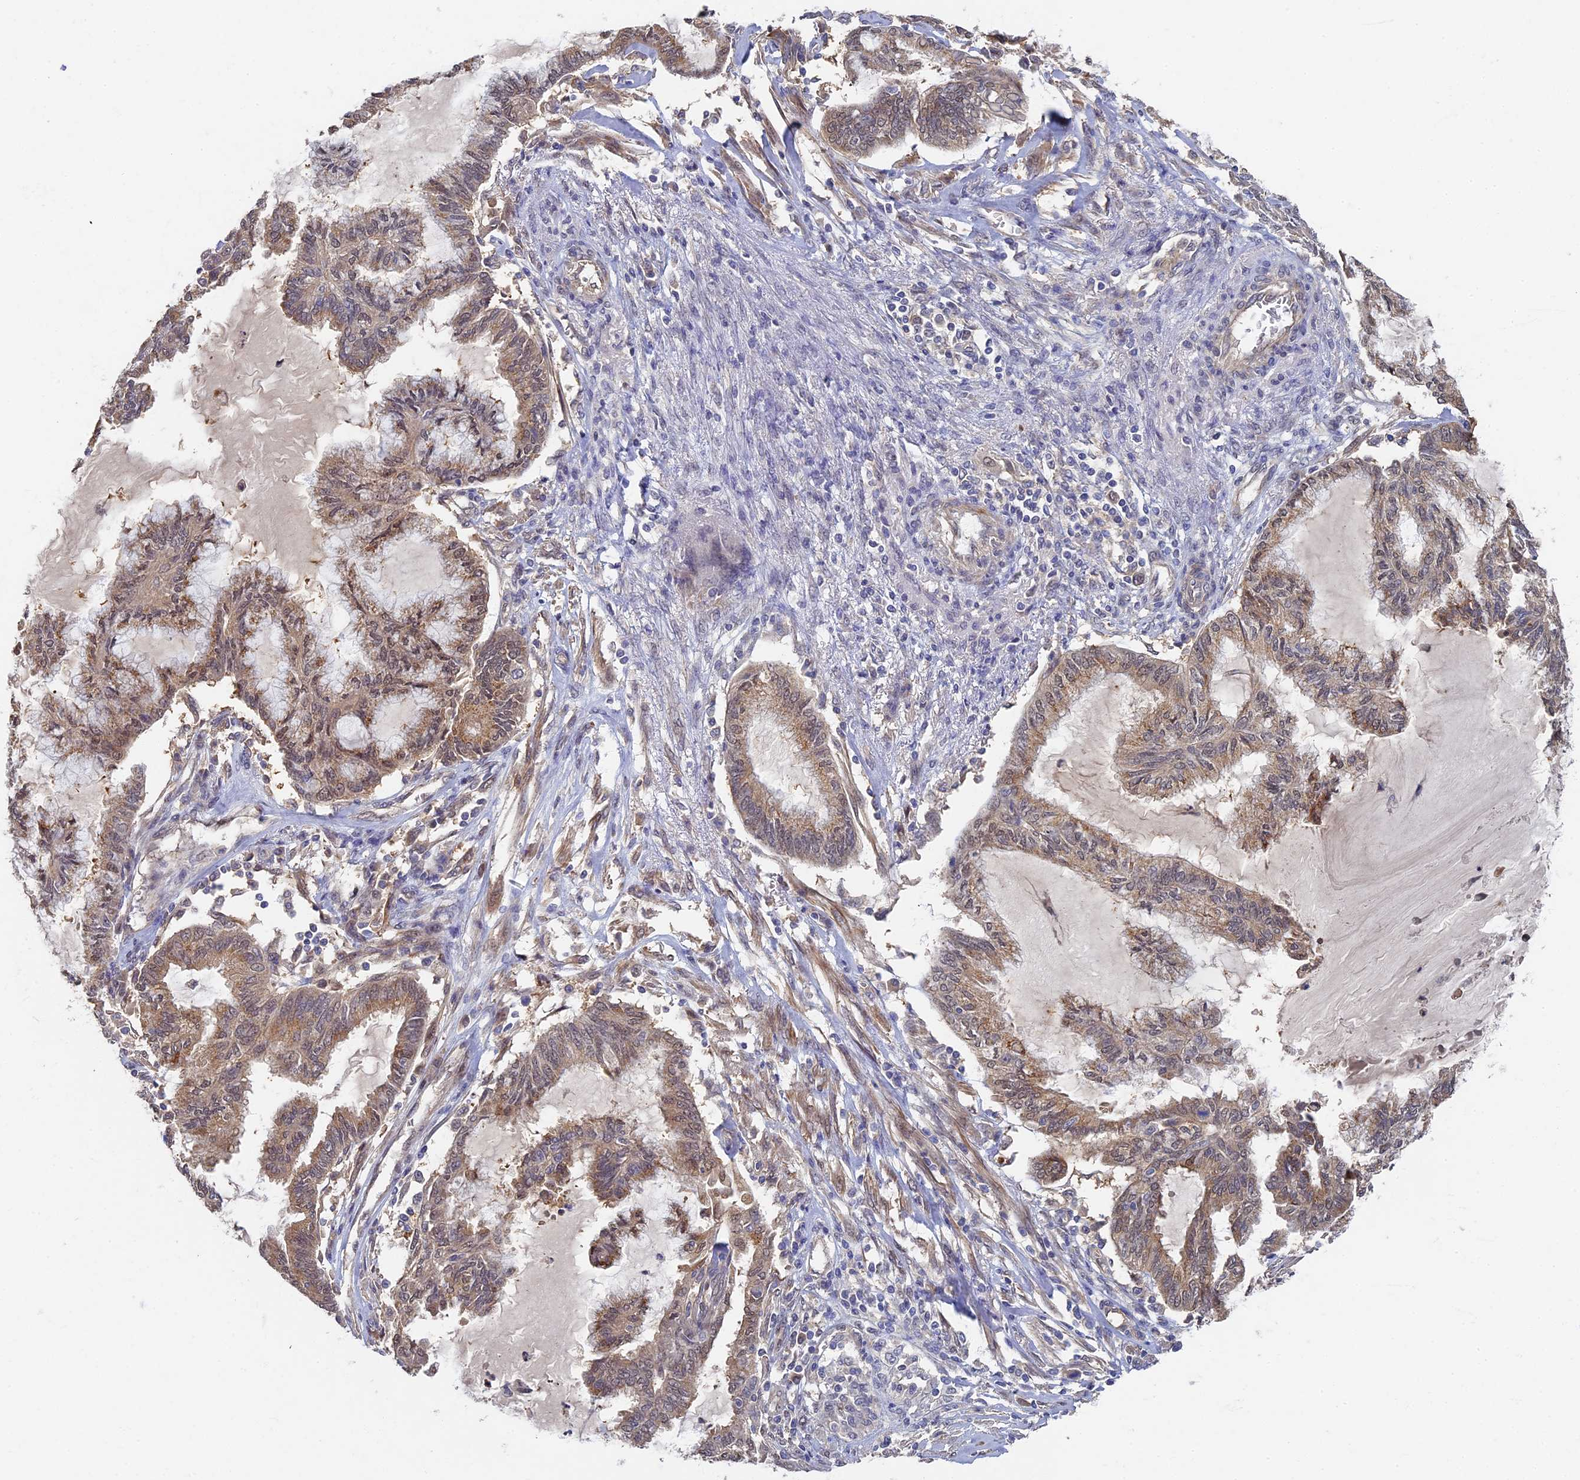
{"staining": {"intensity": "weak", "quantity": "25%-75%", "location": "cytoplasmic/membranous"}, "tissue": "endometrial cancer", "cell_type": "Tumor cells", "image_type": "cancer", "snomed": [{"axis": "morphology", "description": "Adenocarcinoma, NOS"}, {"axis": "topography", "description": "Endometrium"}], "caption": "Immunohistochemical staining of human endometrial cancer (adenocarcinoma) exhibits low levels of weak cytoplasmic/membranous protein positivity in about 25%-75% of tumor cells.", "gene": "RSPH3", "patient": {"sex": "female", "age": 86}}